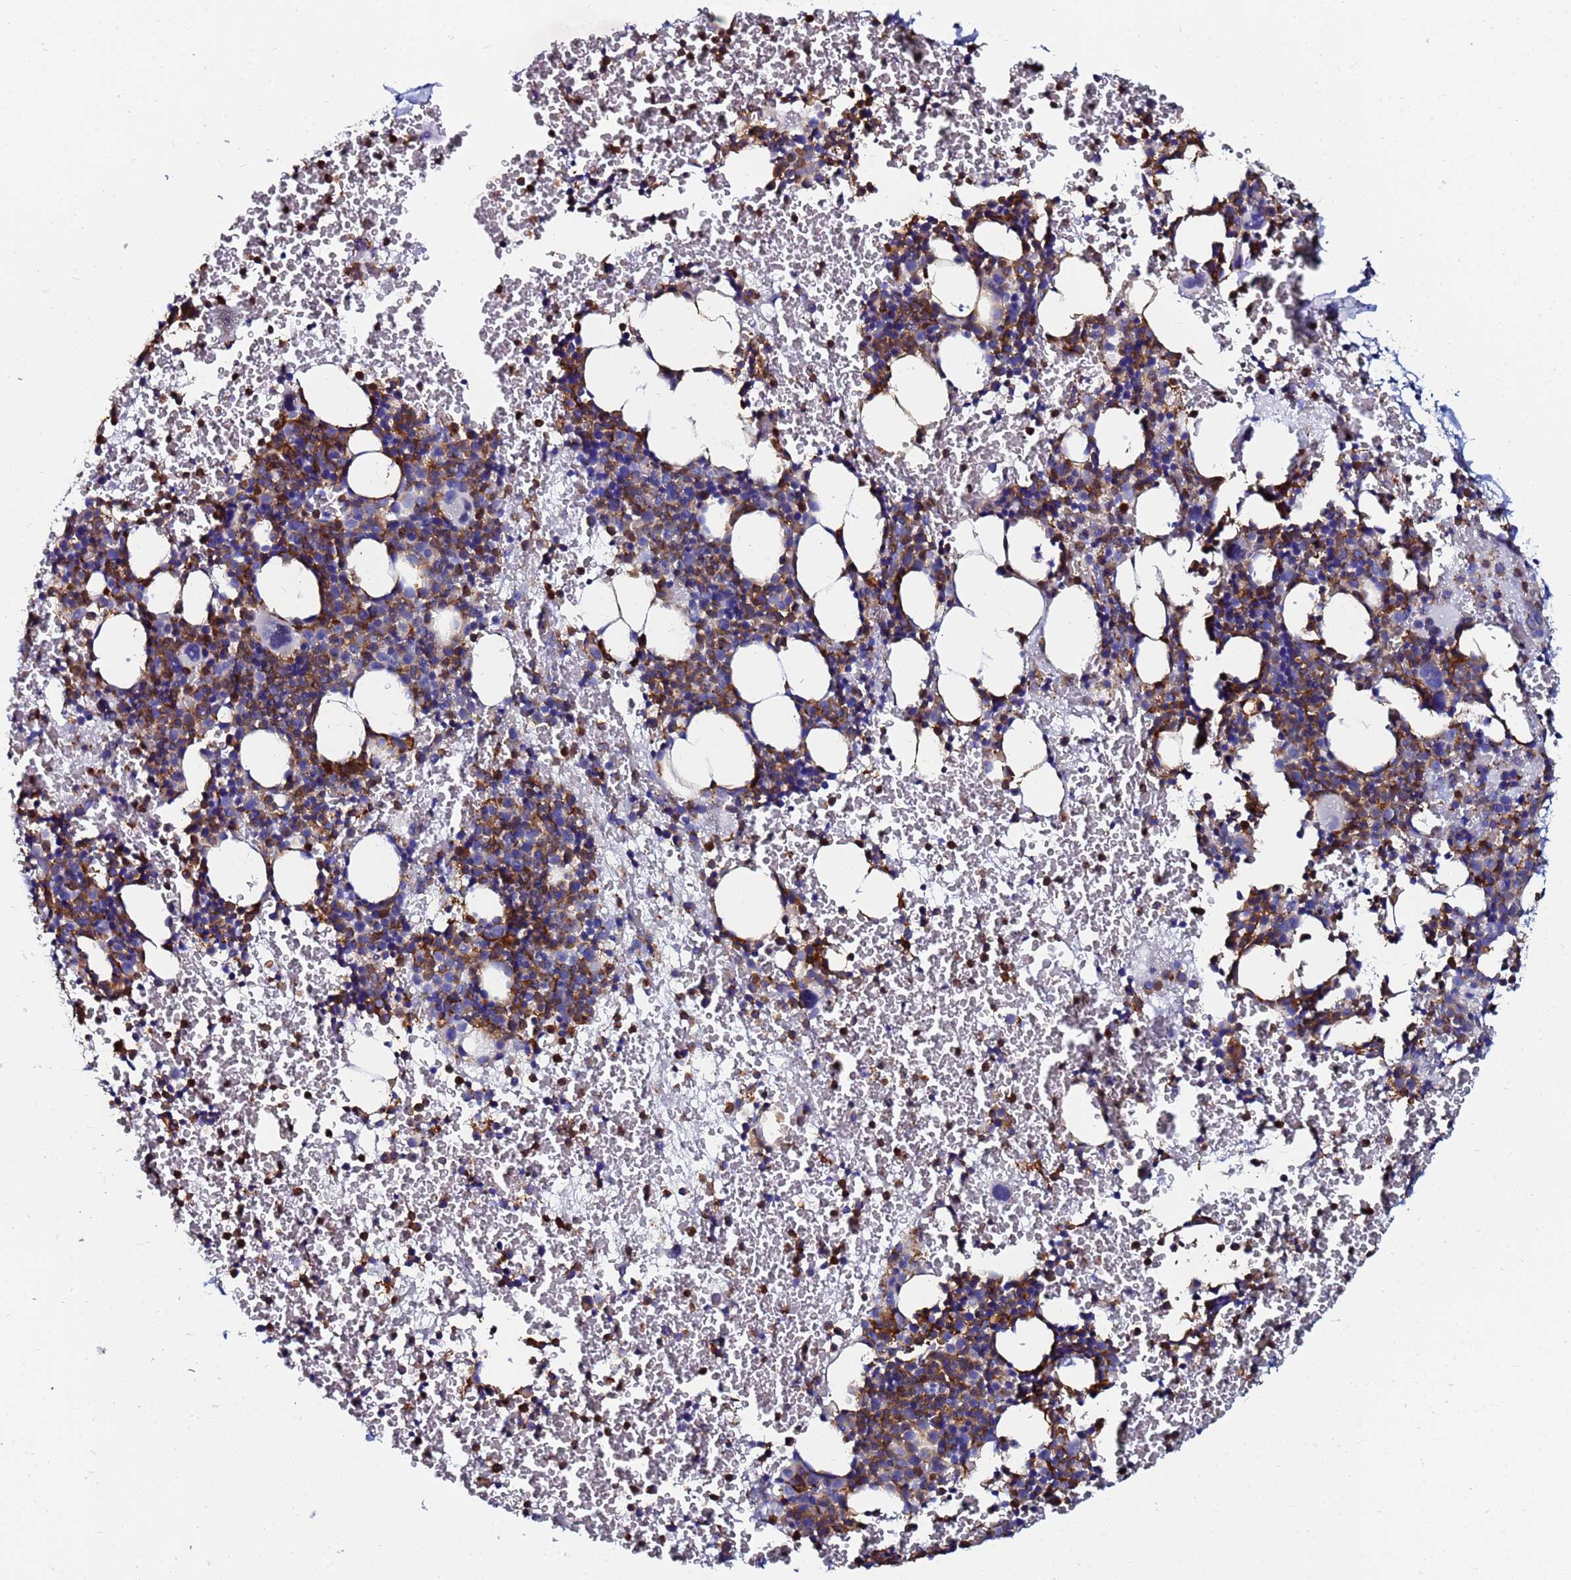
{"staining": {"intensity": "weak", "quantity": "25%-75%", "location": "cytoplasmic/membranous"}, "tissue": "bone marrow", "cell_type": "Hematopoietic cells", "image_type": "normal", "snomed": [{"axis": "morphology", "description": "Normal tissue, NOS"}, {"axis": "topography", "description": "Bone marrow"}], "caption": "About 25%-75% of hematopoietic cells in unremarkable bone marrow display weak cytoplasmic/membranous protein positivity as visualized by brown immunohistochemical staining.", "gene": "BASP1", "patient": {"sex": "male", "age": 11}}